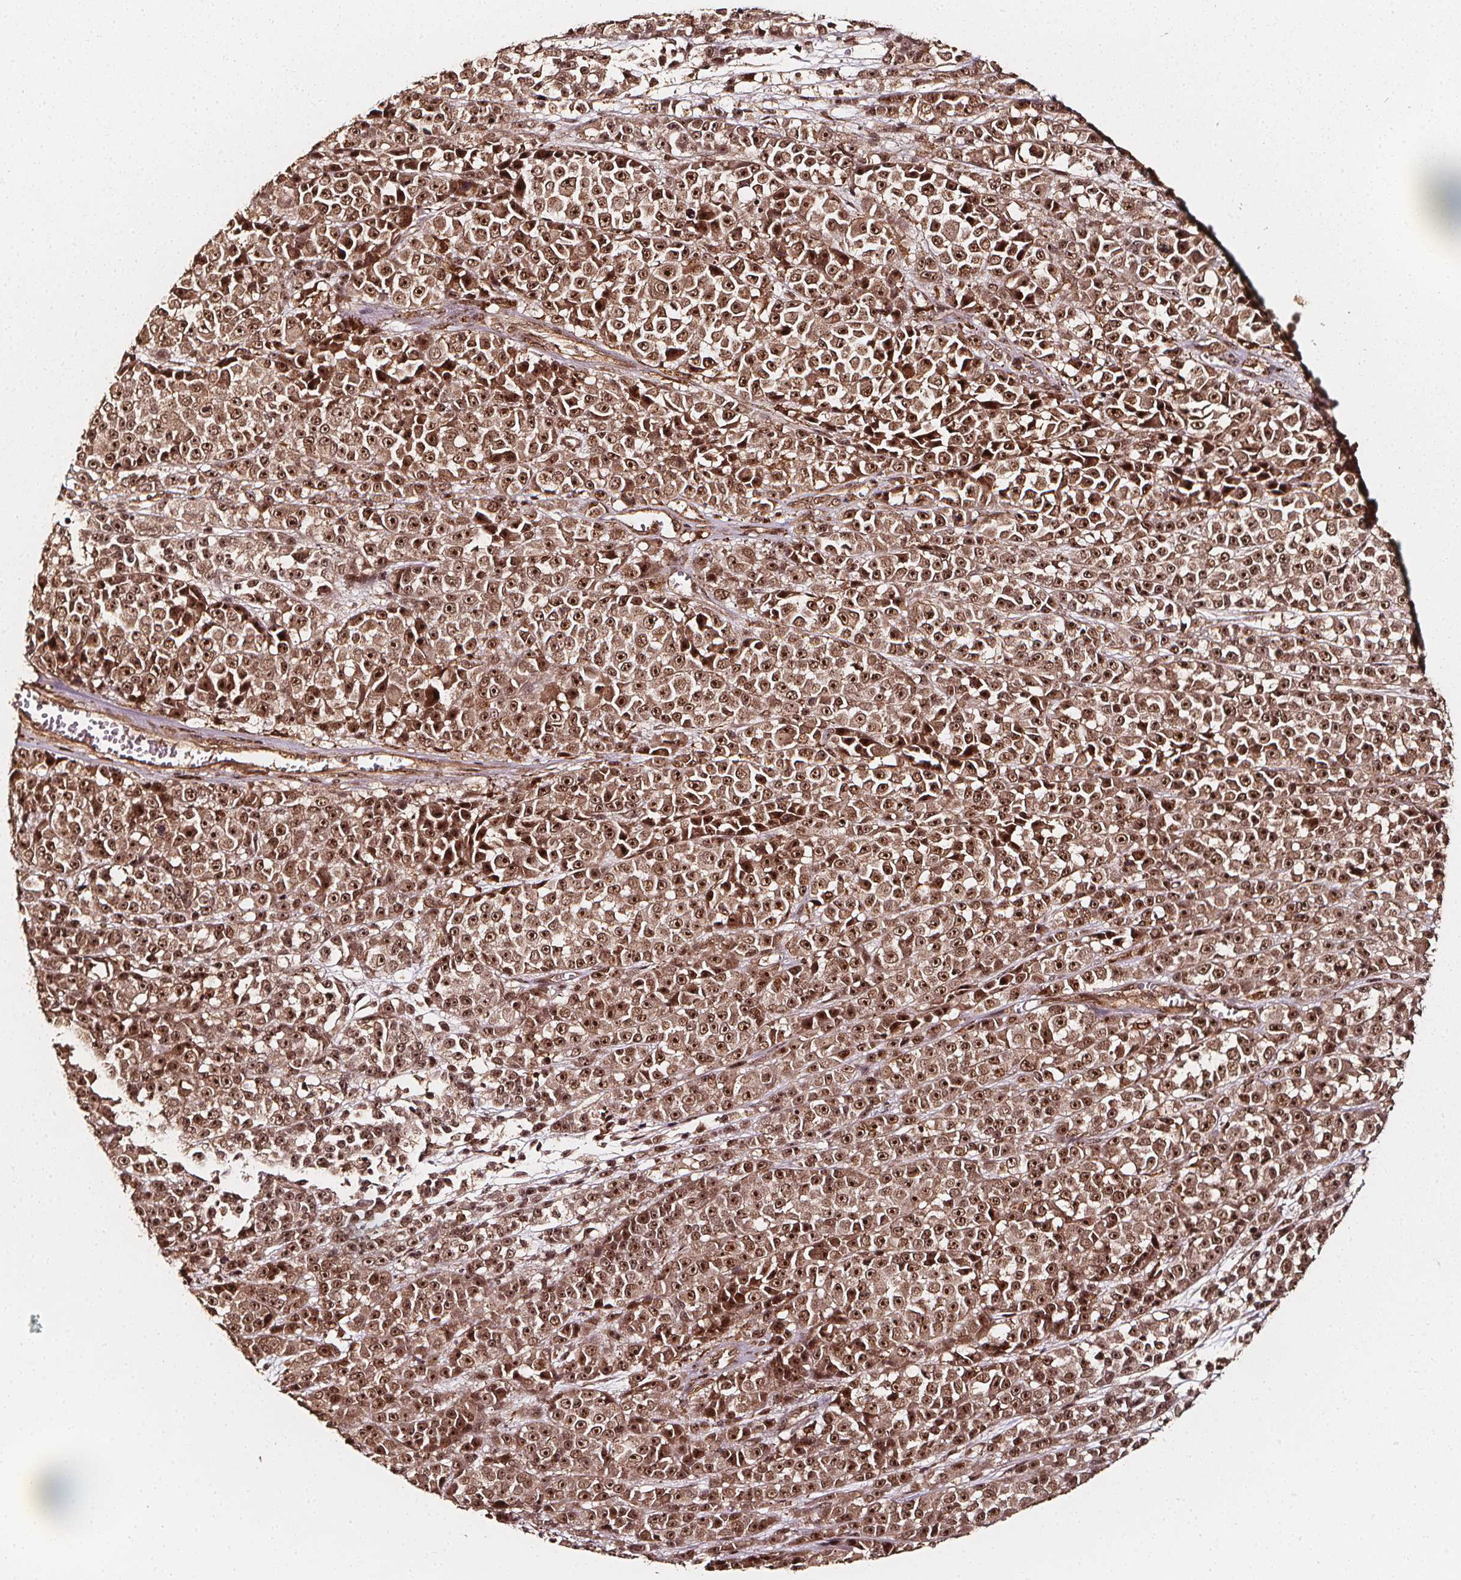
{"staining": {"intensity": "moderate", "quantity": ">75%", "location": "cytoplasmic/membranous,nuclear"}, "tissue": "melanoma", "cell_type": "Tumor cells", "image_type": "cancer", "snomed": [{"axis": "morphology", "description": "Malignant melanoma, NOS"}, {"axis": "topography", "description": "Skin"}, {"axis": "topography", "description": "Skin of back"}], "caption": "The photomicrograph shows immunohistochemical staining of malignant melanoma. There is moderate cytoplasmic/membranous and nuclear positivity is identified in about >75% of tumor cells.", "gene": "EXOSC9", "patient": {"sex": "male", "age": 91}}